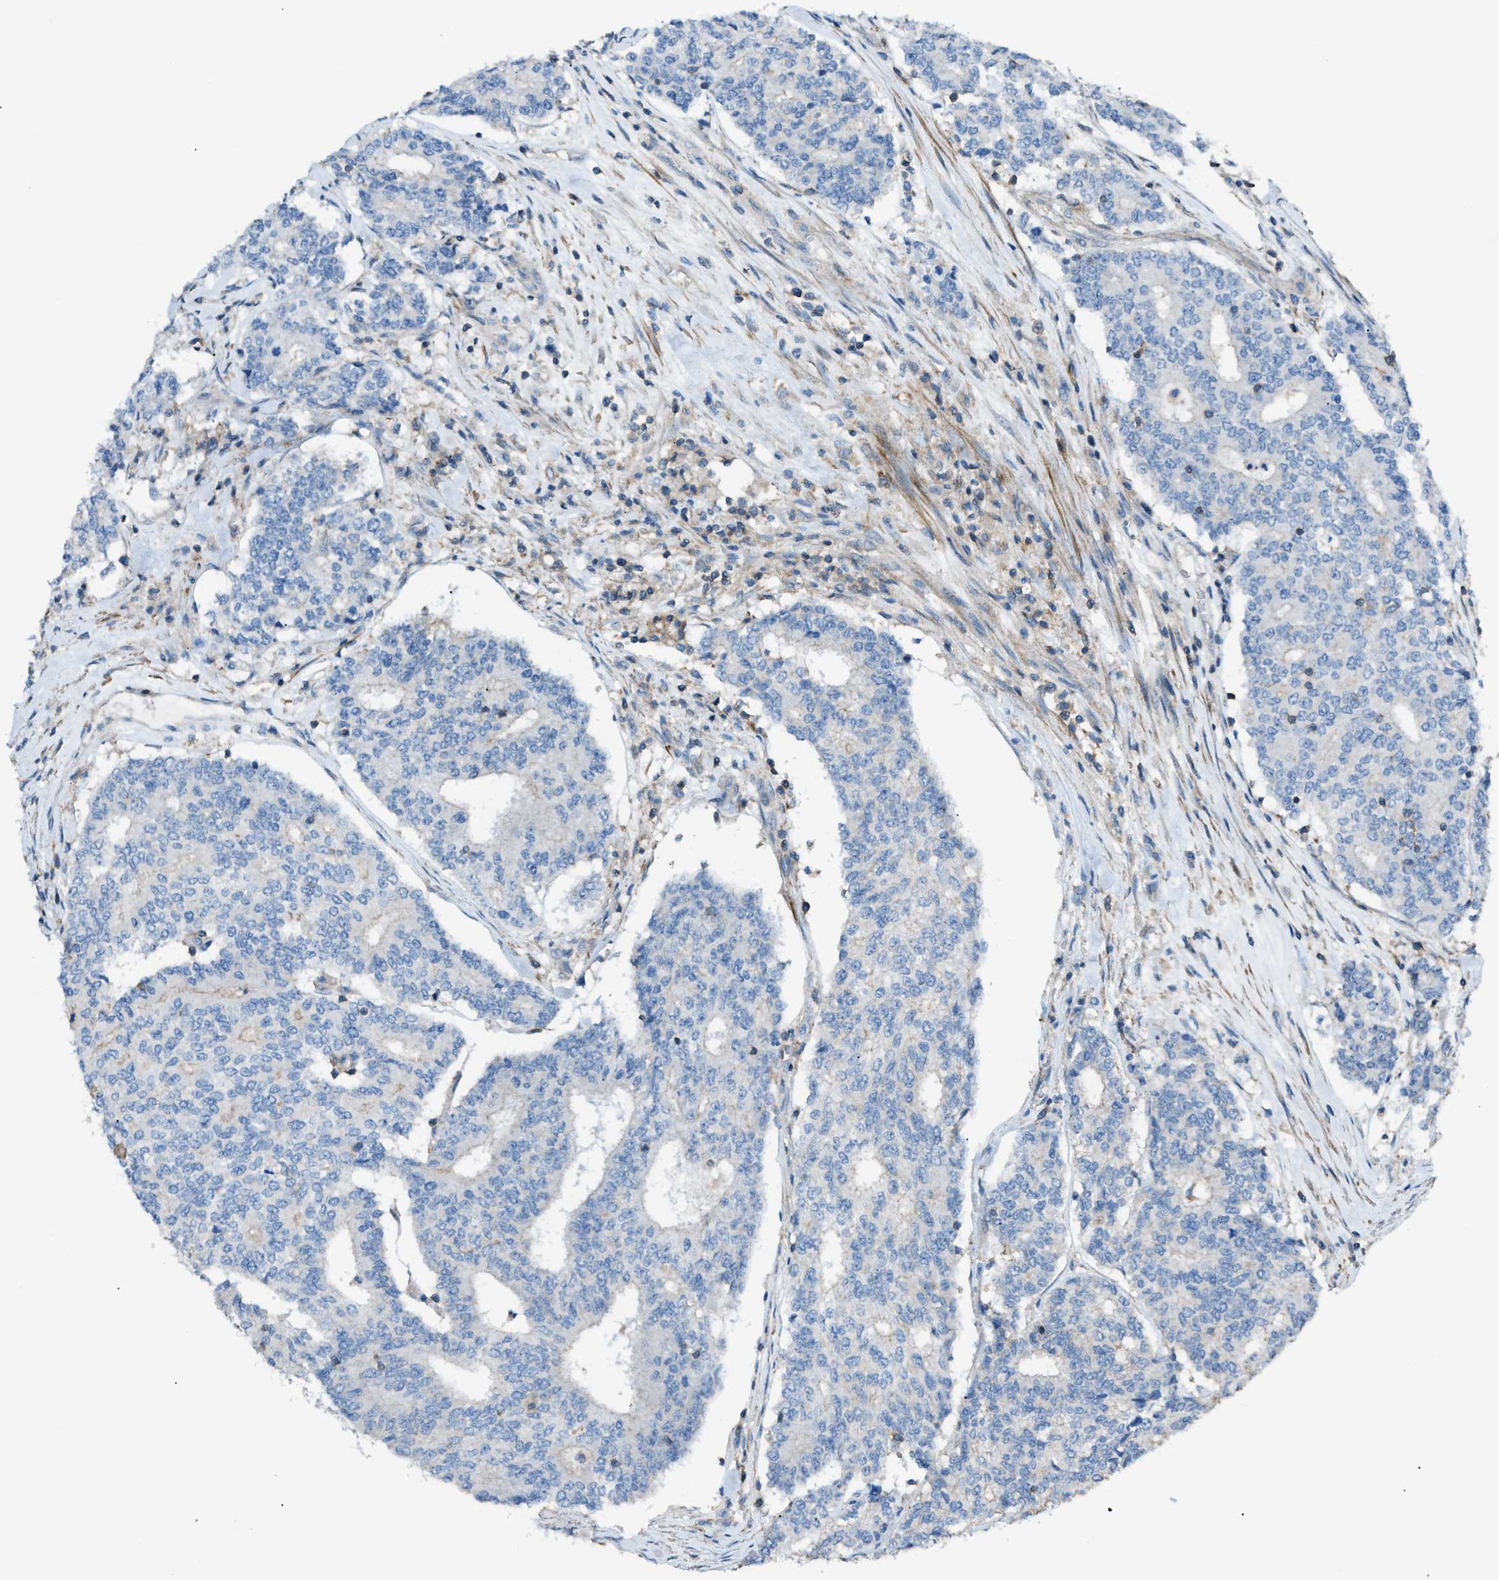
{"staining": {"intensity": "negative", "quantity": "none", "location": "none"}, "tissue": "prostate cancer", "cell_type": "Tumor cells", "image_type": "cancer", "snomed": [{"axis": "morphology", "description": "Normal tissue, NOS"}, {"axis": "morphology", "description": "Adenocarcinoma, High grade"}, {"axis": "topography", "description": "Prostate"}, {"axis": "topography", "description": "Seminal veicle"}], "caption": "Immunohistochemical staining of prostate cancer (high-grade adenocarcinoma) reveals no significant staining in tumor cells.", "gene": "NCK2", "patient": {"sex": "male", "age": 55}}